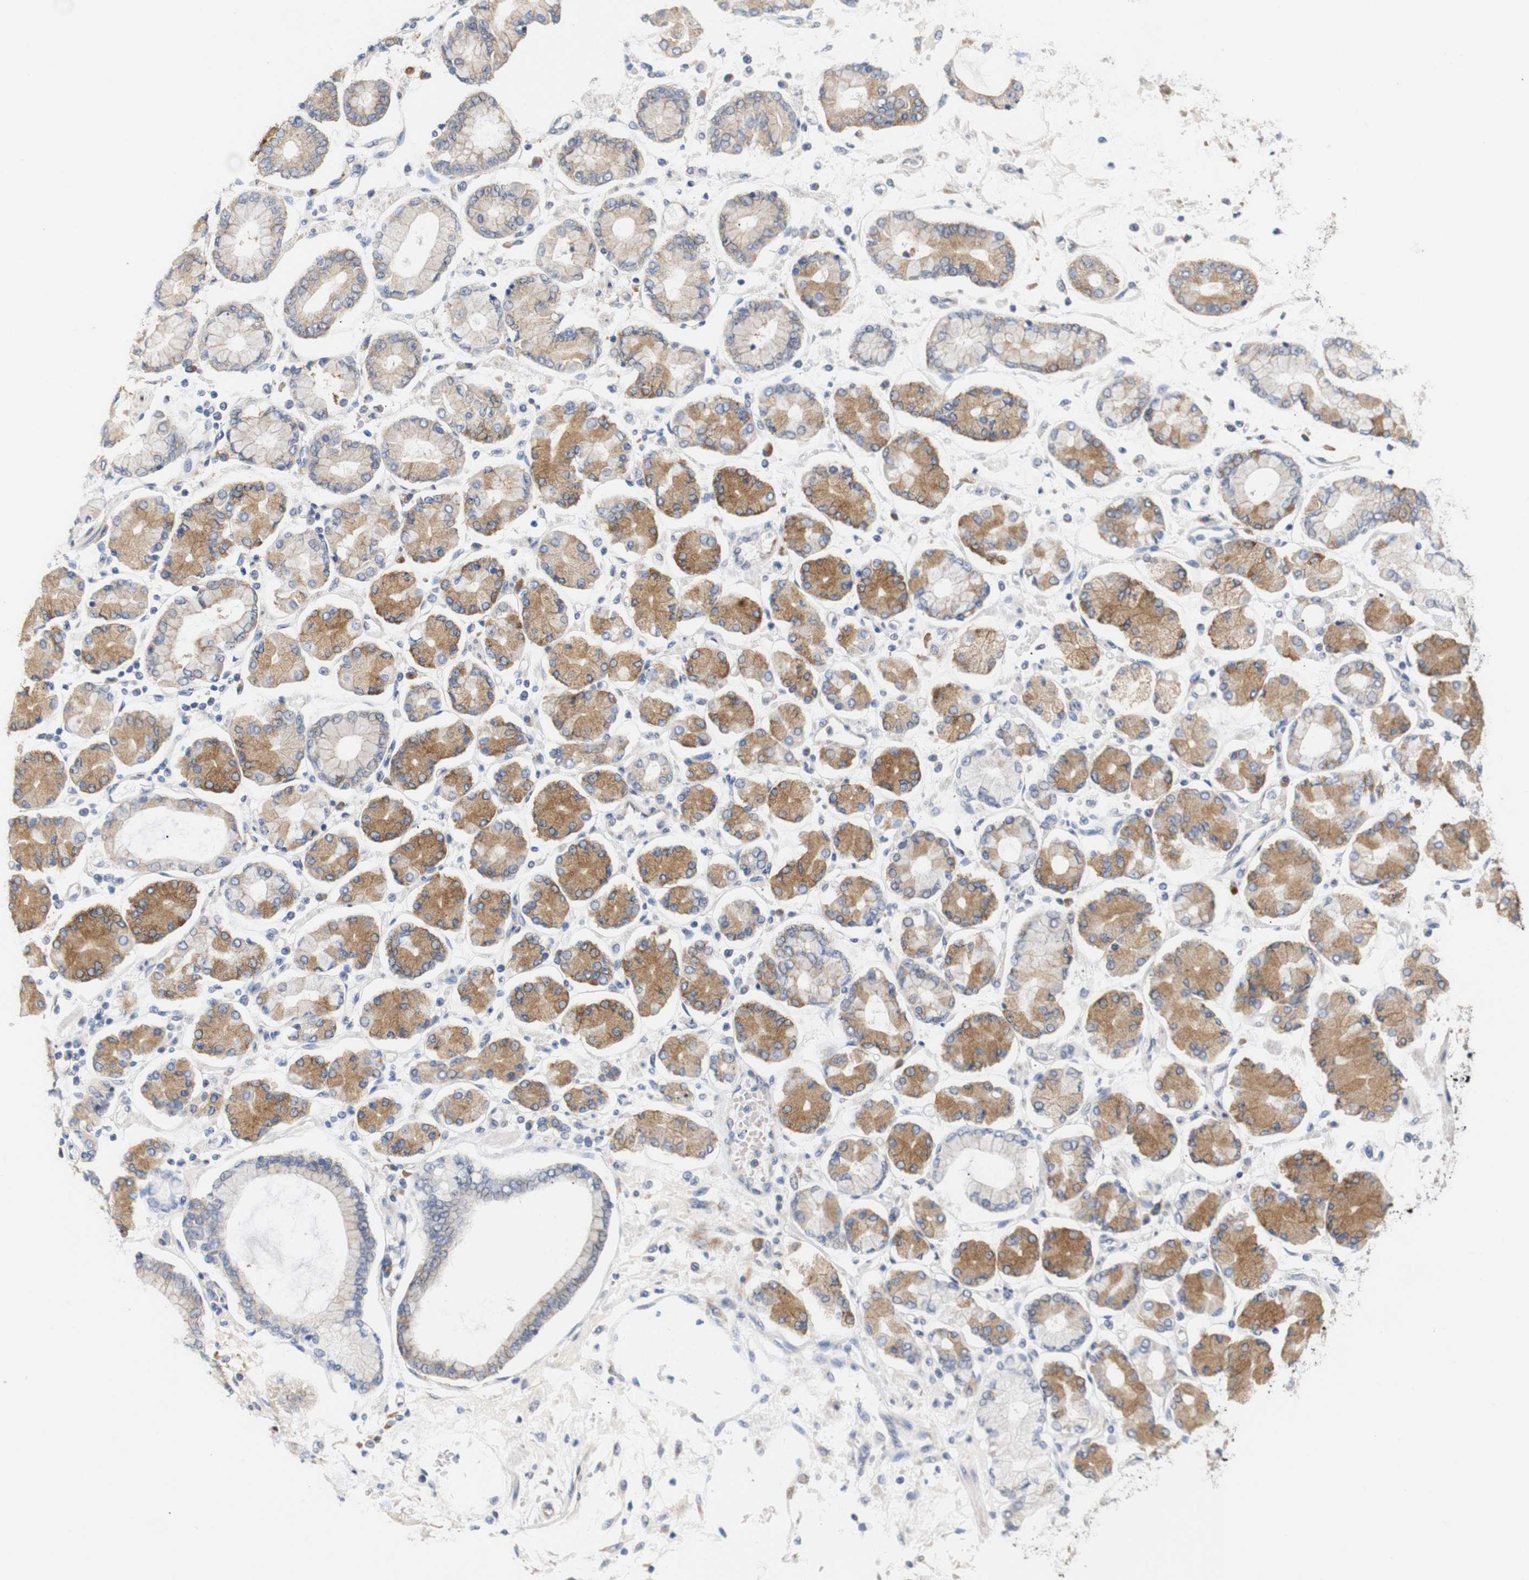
{"staining": {"intensity": "moderate", "quantity": "25%-75%", "location": "cytoplasmic/membranous"}, "tissue": "stomach cancer", "cell_type": "Tumor cells", "image_type": "cancer", "snomed": [{"axis": "morphology", "description": "Adenocarcinoma, NOS"}, {"axis": "topography", "description": "Stomach"}], "caption": "Adenocarcinoma (stomach) tissue demonstrates moderate cytoplasmic/membranous positivity in approximately 25%-75% of tumor cells", "gene": "TRIM5", "patient": {"sex": "male", "age": 76}}